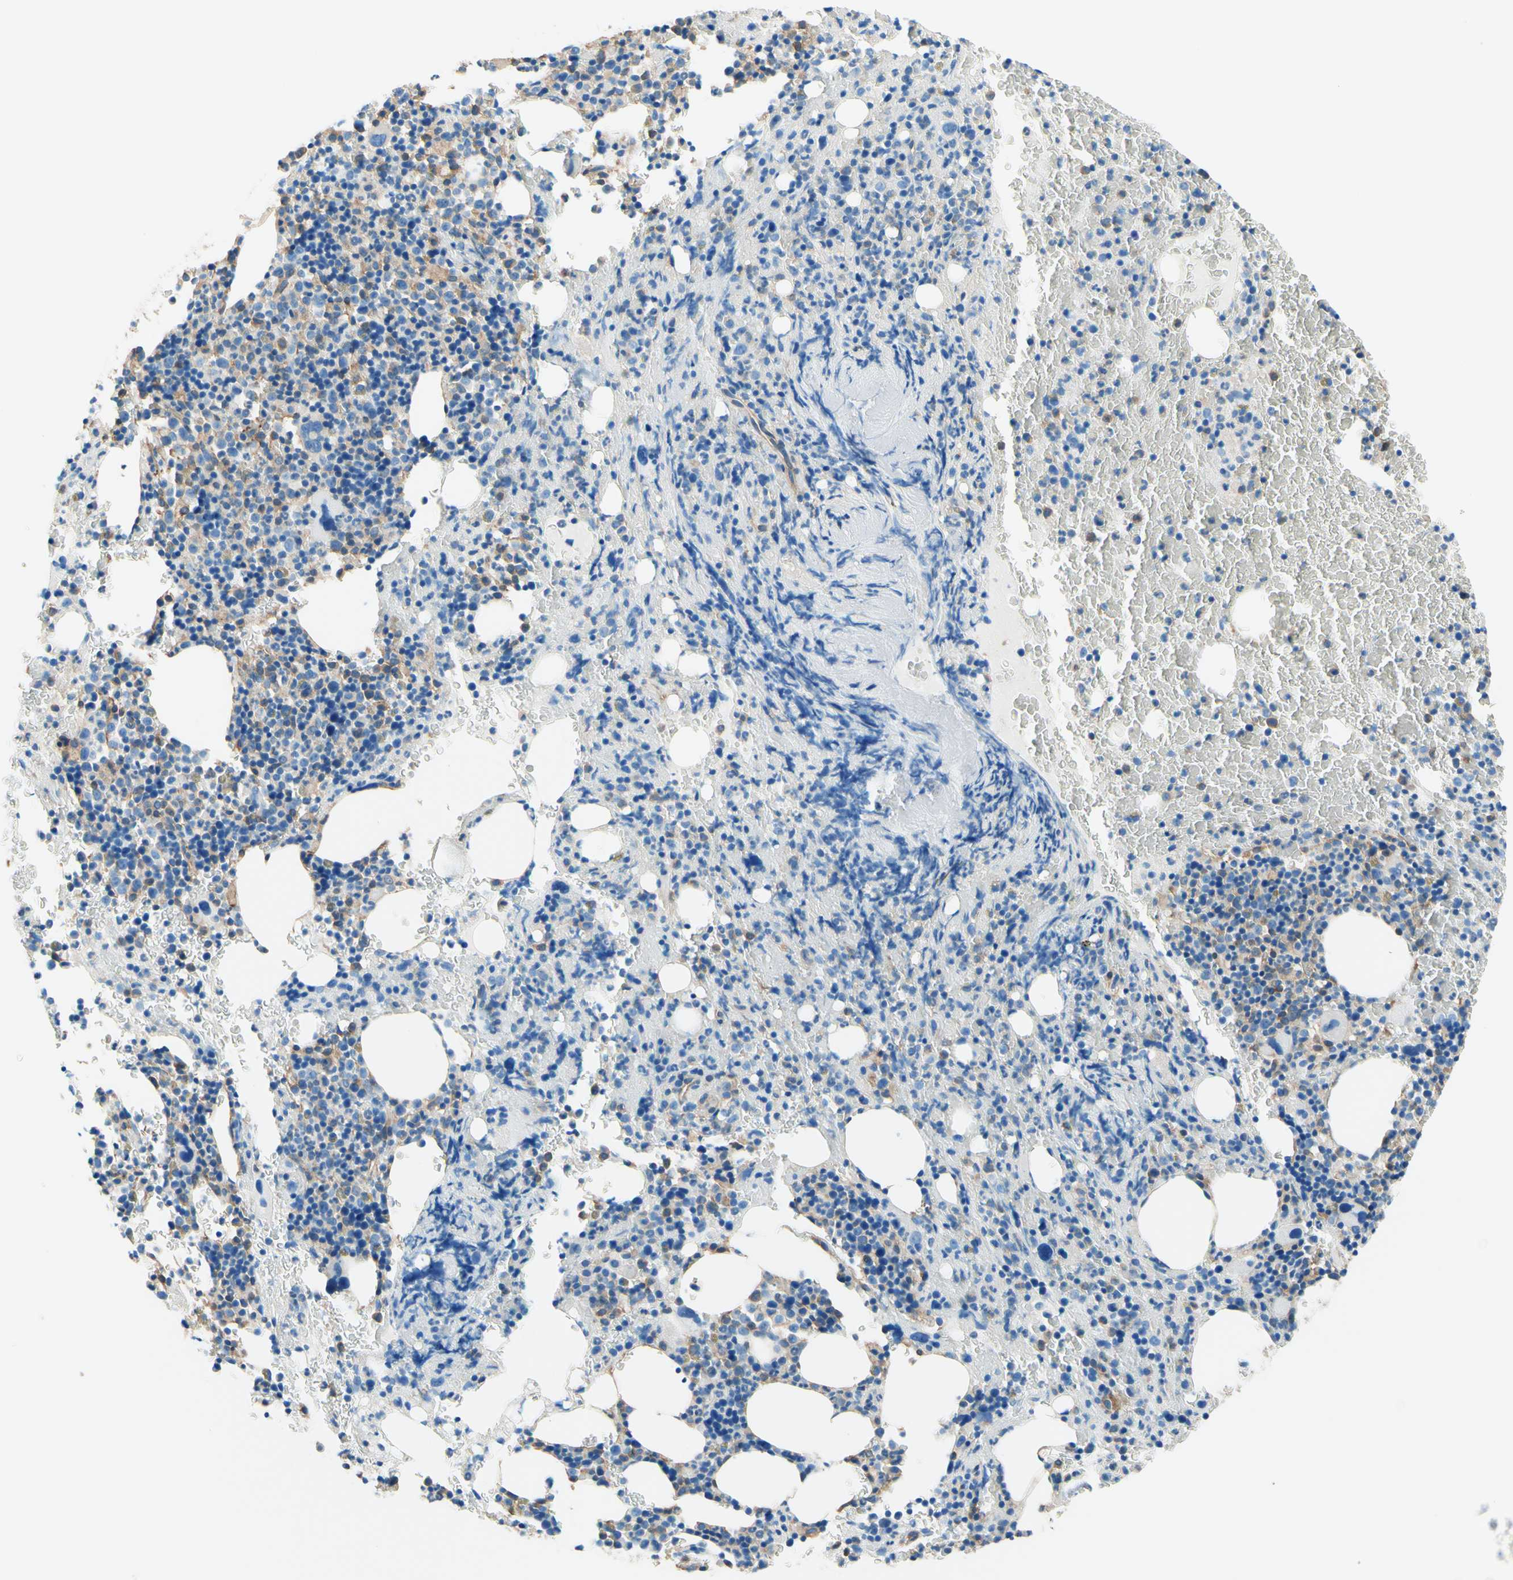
{"staining": {"intensity": "weak", "quantity": "<25%", "location": "cytoplasmic/membranous"}, "tissue": "bone marrow", "cell_type": "Hematopoietic cells", "image_type": "normal", "snomed": [{"axis": "morphology", "description": "Normal tissue, NOS"}, {"axis": "morphology", "description": "Inflammation, NOS"}, {"axis": "topography", "description": "Bone marrow"}], "caption": "A high-resolution histopathology image shows immunohistochemistry (IHC) staining of benign bone marrow, which displays no significant positivity in hematopoietic cells. Brightfield microscopy of immunohistochemistry stained with DAB (3,3'-diaminobenzidine) (brown) and hematoxylin (blue), captured at high magnification.", "gene": "DPYSL3", "patient": {"sex": "male", "age": 72}}